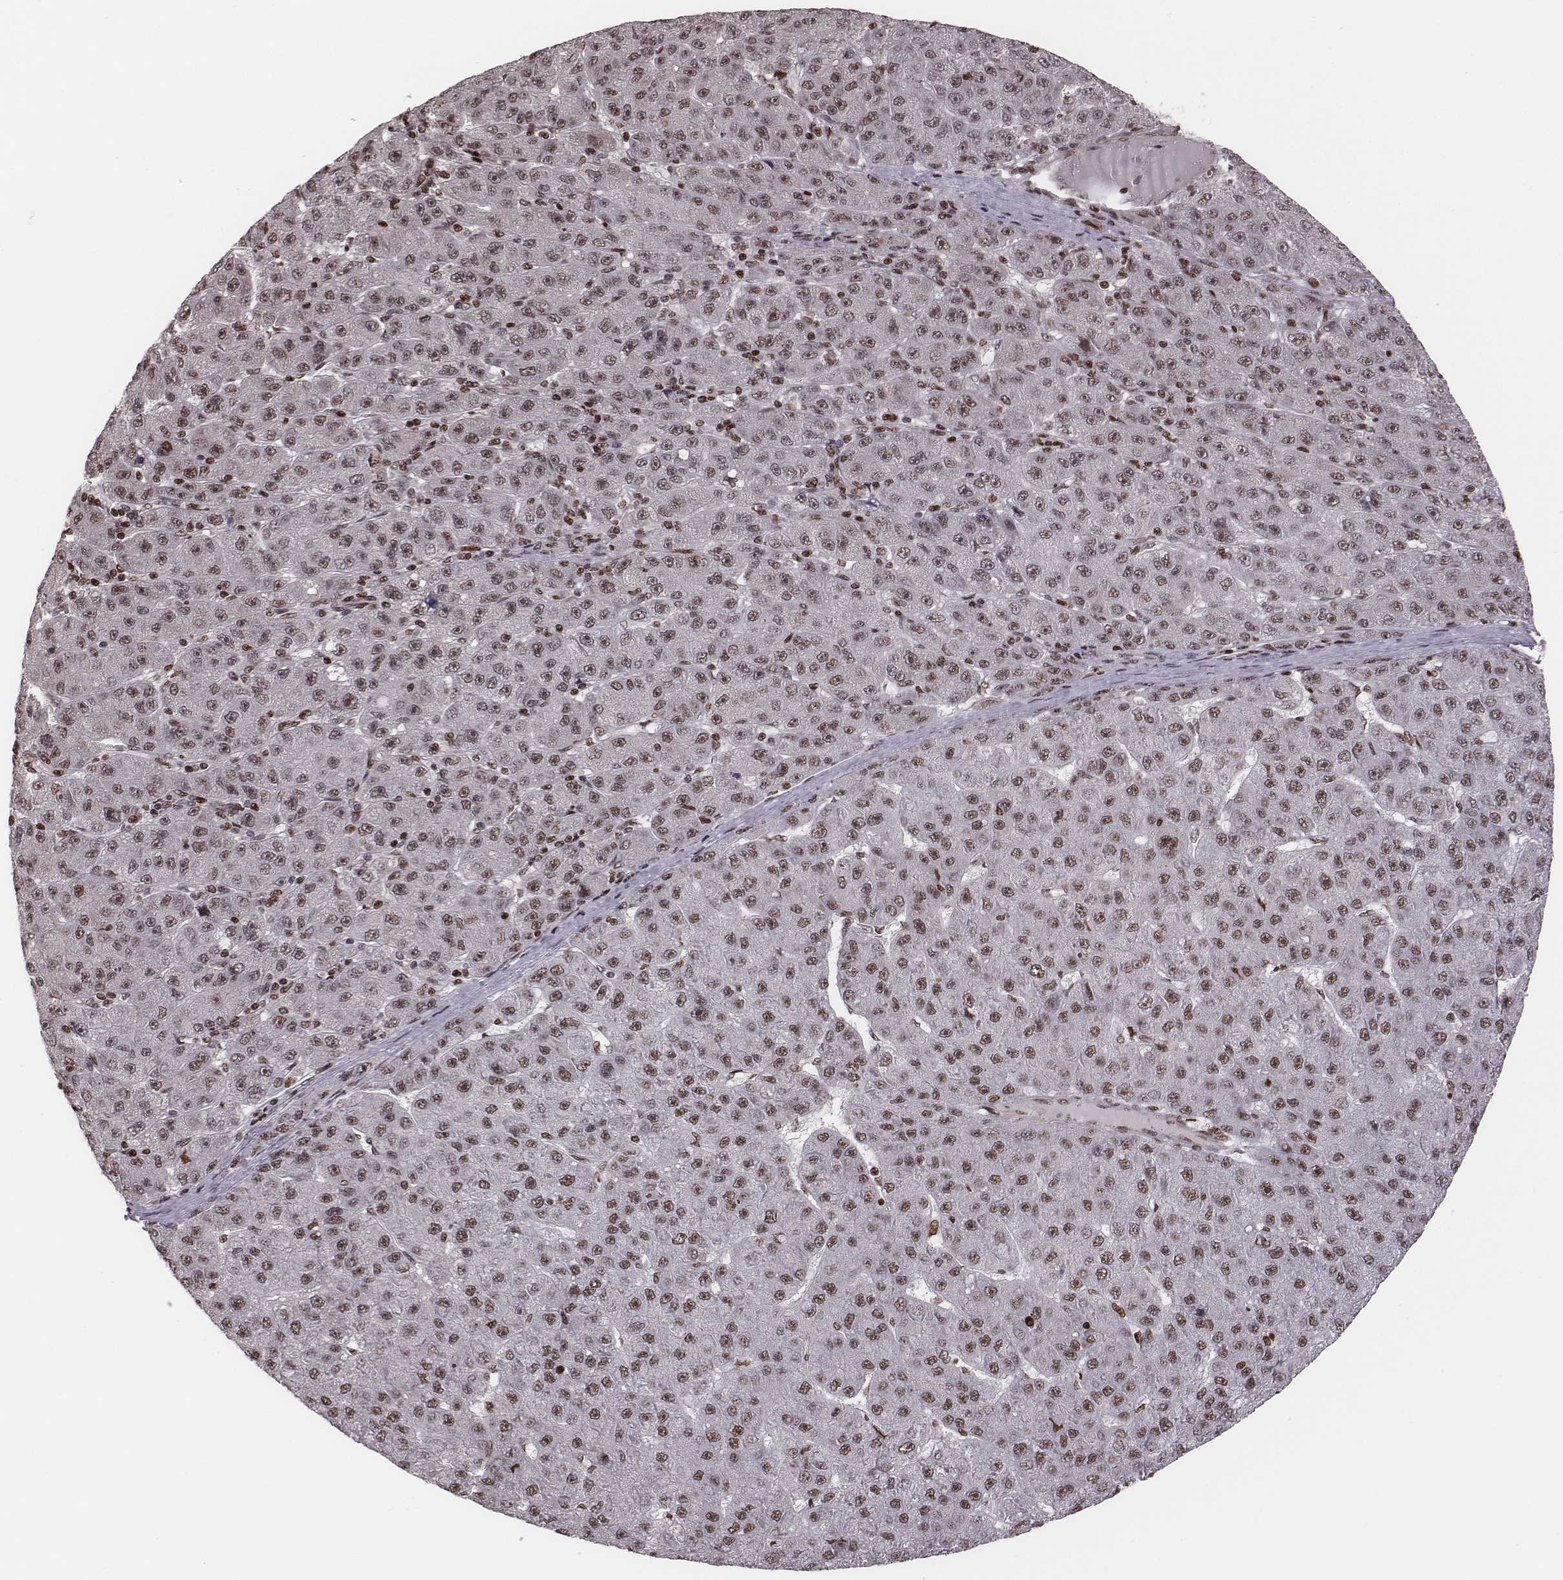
{"staining": {"intensity": "weak", "quantity": "25%-75%", "location": "nuclear"}, "tissue": "liver cancer", "cell_type": "Tumor cells", "image_type": "cancer", "snomed": [{"axis": "morphology", "description": "Carcinoma, Hepatocellular, NOS"}, {"axis": "topography", "description": "Liver"}], "caption": "Protein expression analysis of liver cancer (hepatocellular carcinoma) exhibits weak nuclear expression in about 25%-75% of tumor cells.", "gene": "VRK3", "patient": {"sex": "male", "age": 67}}